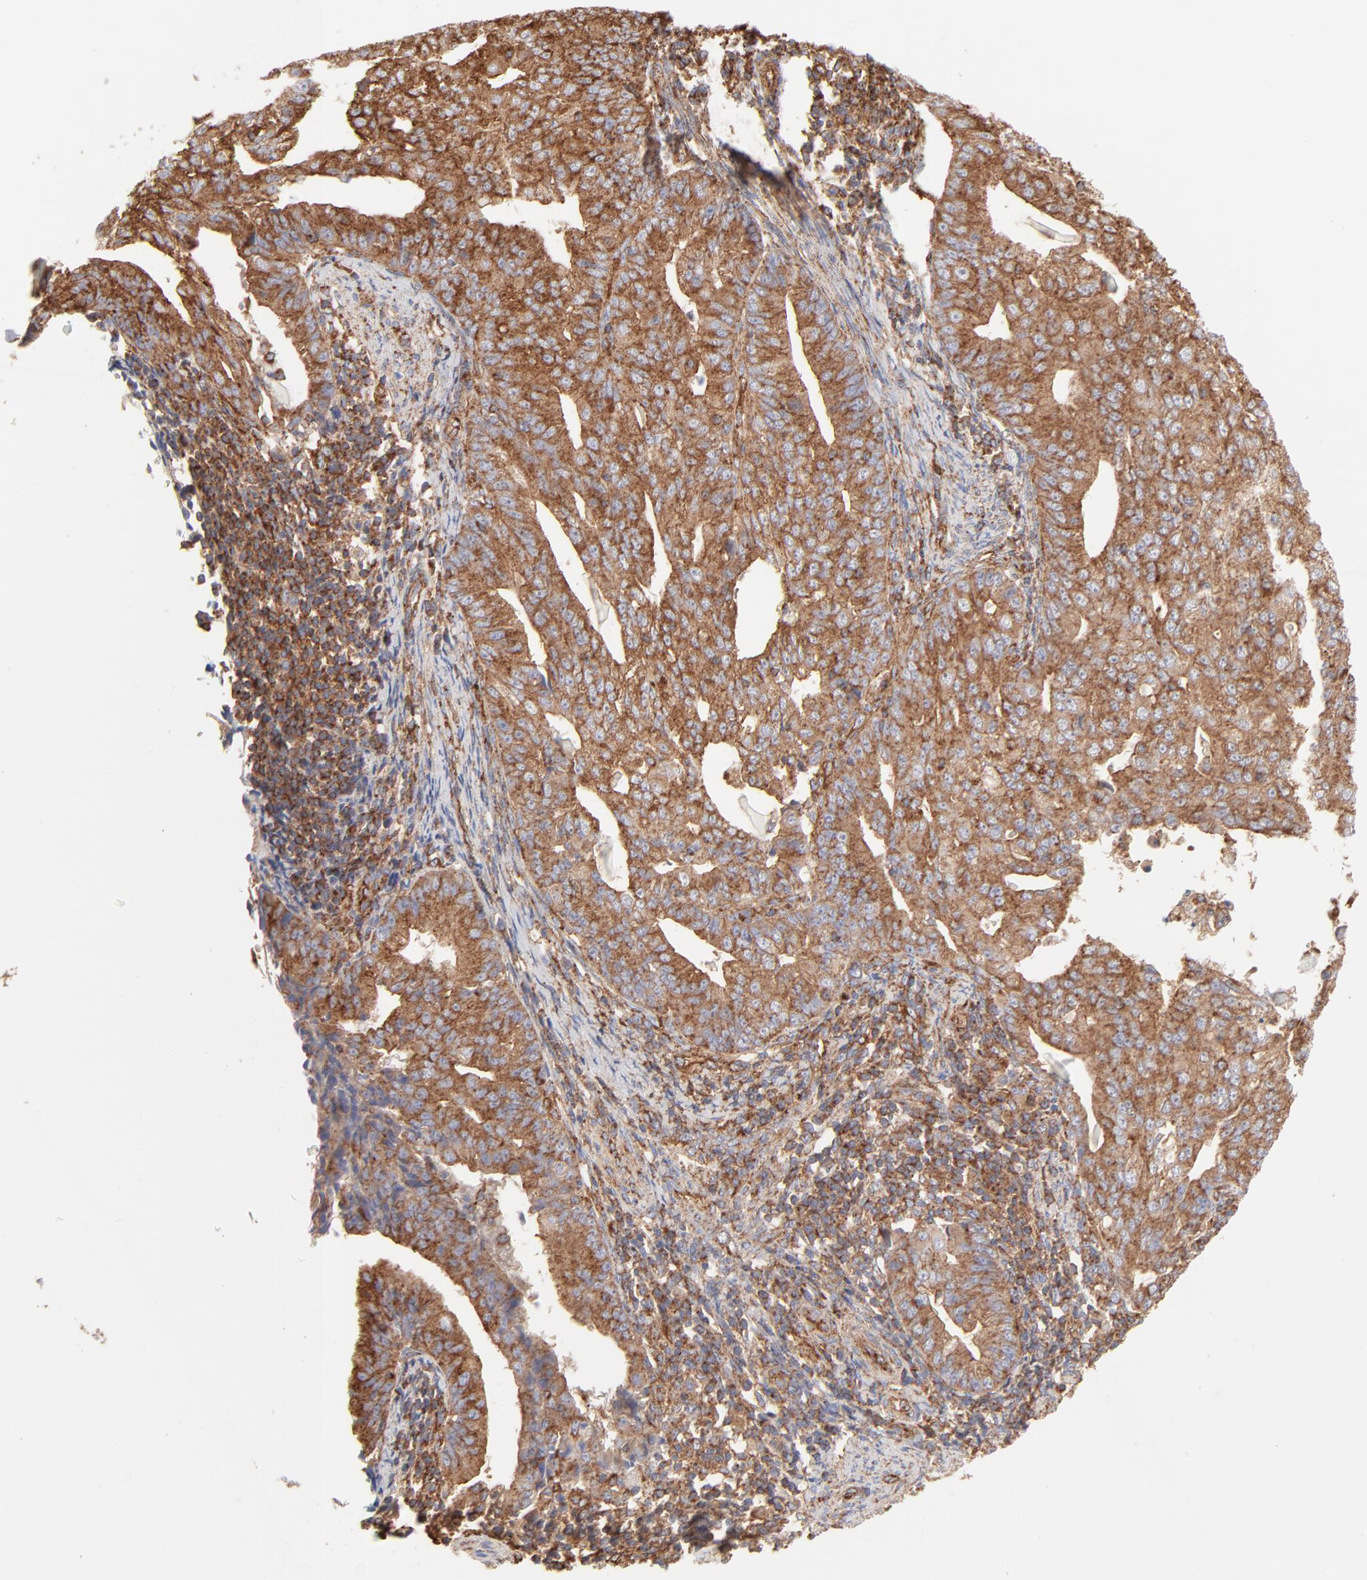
{"staining": {"intensity": "moderate", "quantity": ">75%", "location": "cytoplasmic/membranous"}, "tissue": "endometrial cancer", "cell_type": "Tumor cells", "image_type": "cancer", "snomed": [{"axis": "morphology", "description": "Adenocarcinoma, NOS"}, {"axis": "topography", "description": "Endometrium"}], "caption": "Protein staining of endometrial adenocarcinoma tissue displays moderate cytoplasmic/membranous staining in about >75% of tumor cells.", "gene": "CLTB", "patient": {"sex": "female", "age": 56}}